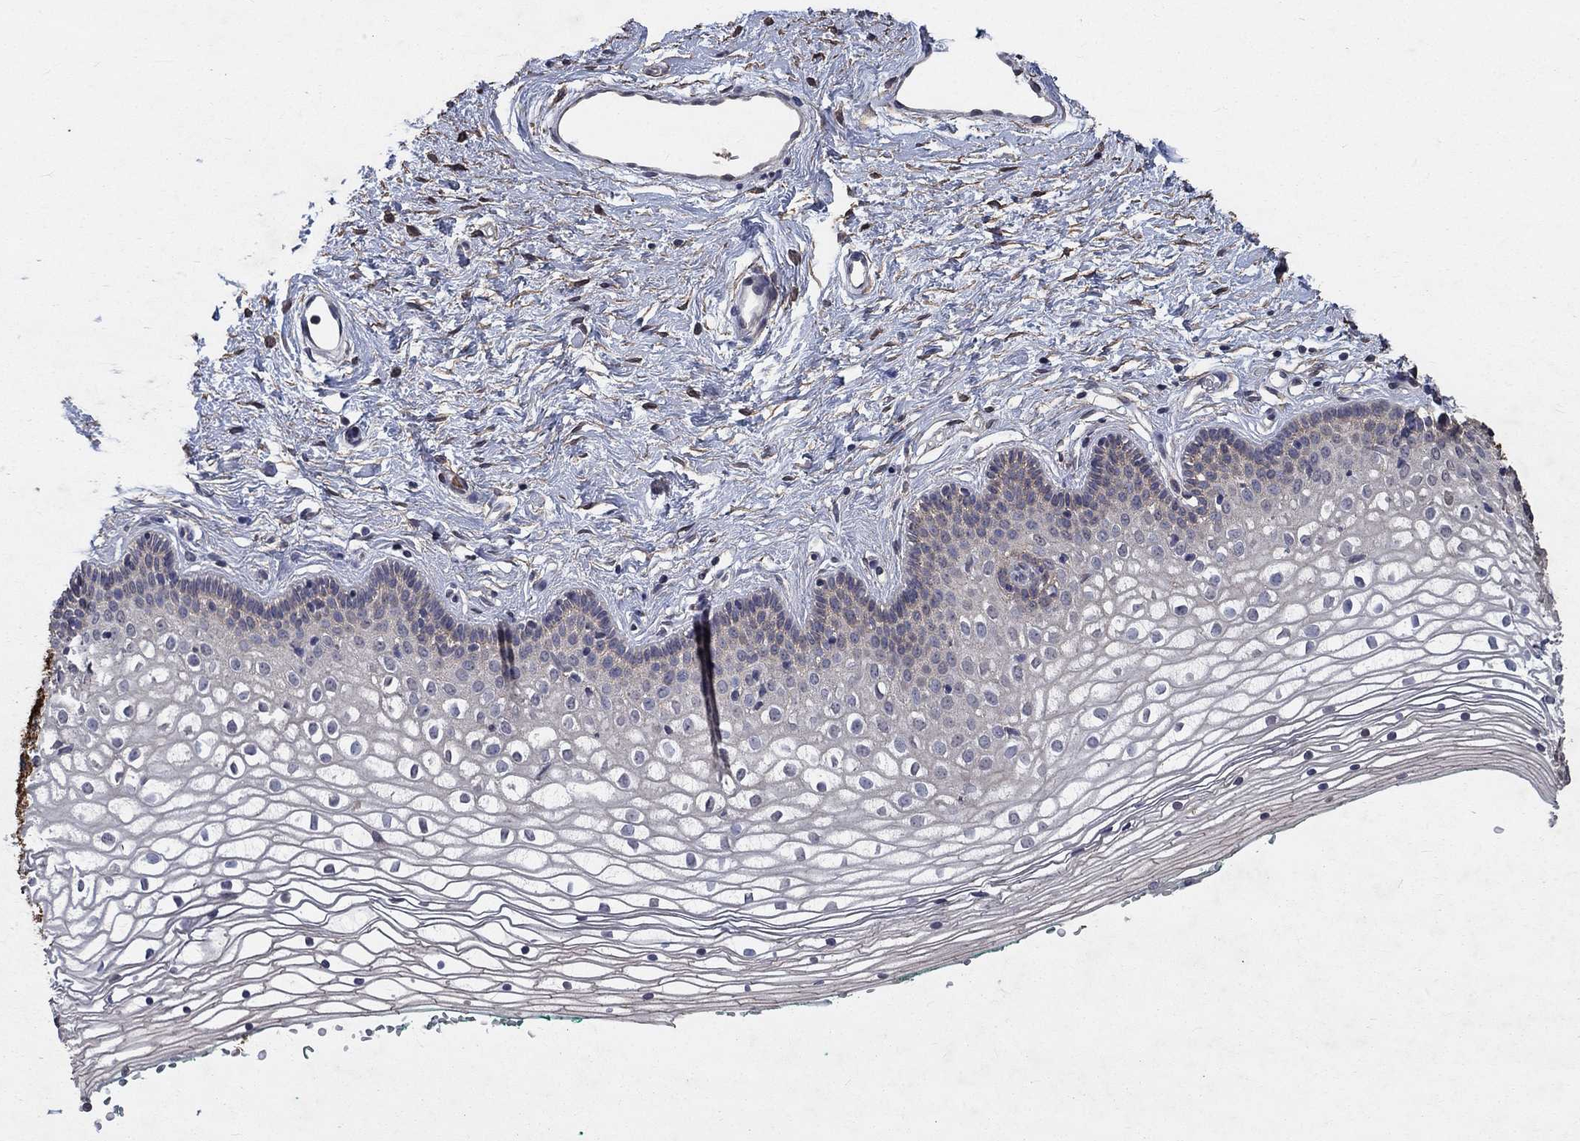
{"staining": {"intensity": "negative", "quantity": "none", "location": "none"}, "tissue": "vagina", "cell_type": "Squamous epithelial cells", "image_type": "normal", "snomed": [{"axis": "morphology", "description": "Normal tissue, NOS"}, {"axis": "topography", "description": "Vagina"}], "caption": "Squamous epithelial cells show no significant staining in unremarkable vagina.", "gene": "CHST5", "patient": {"sex": "female", "age": 36}}